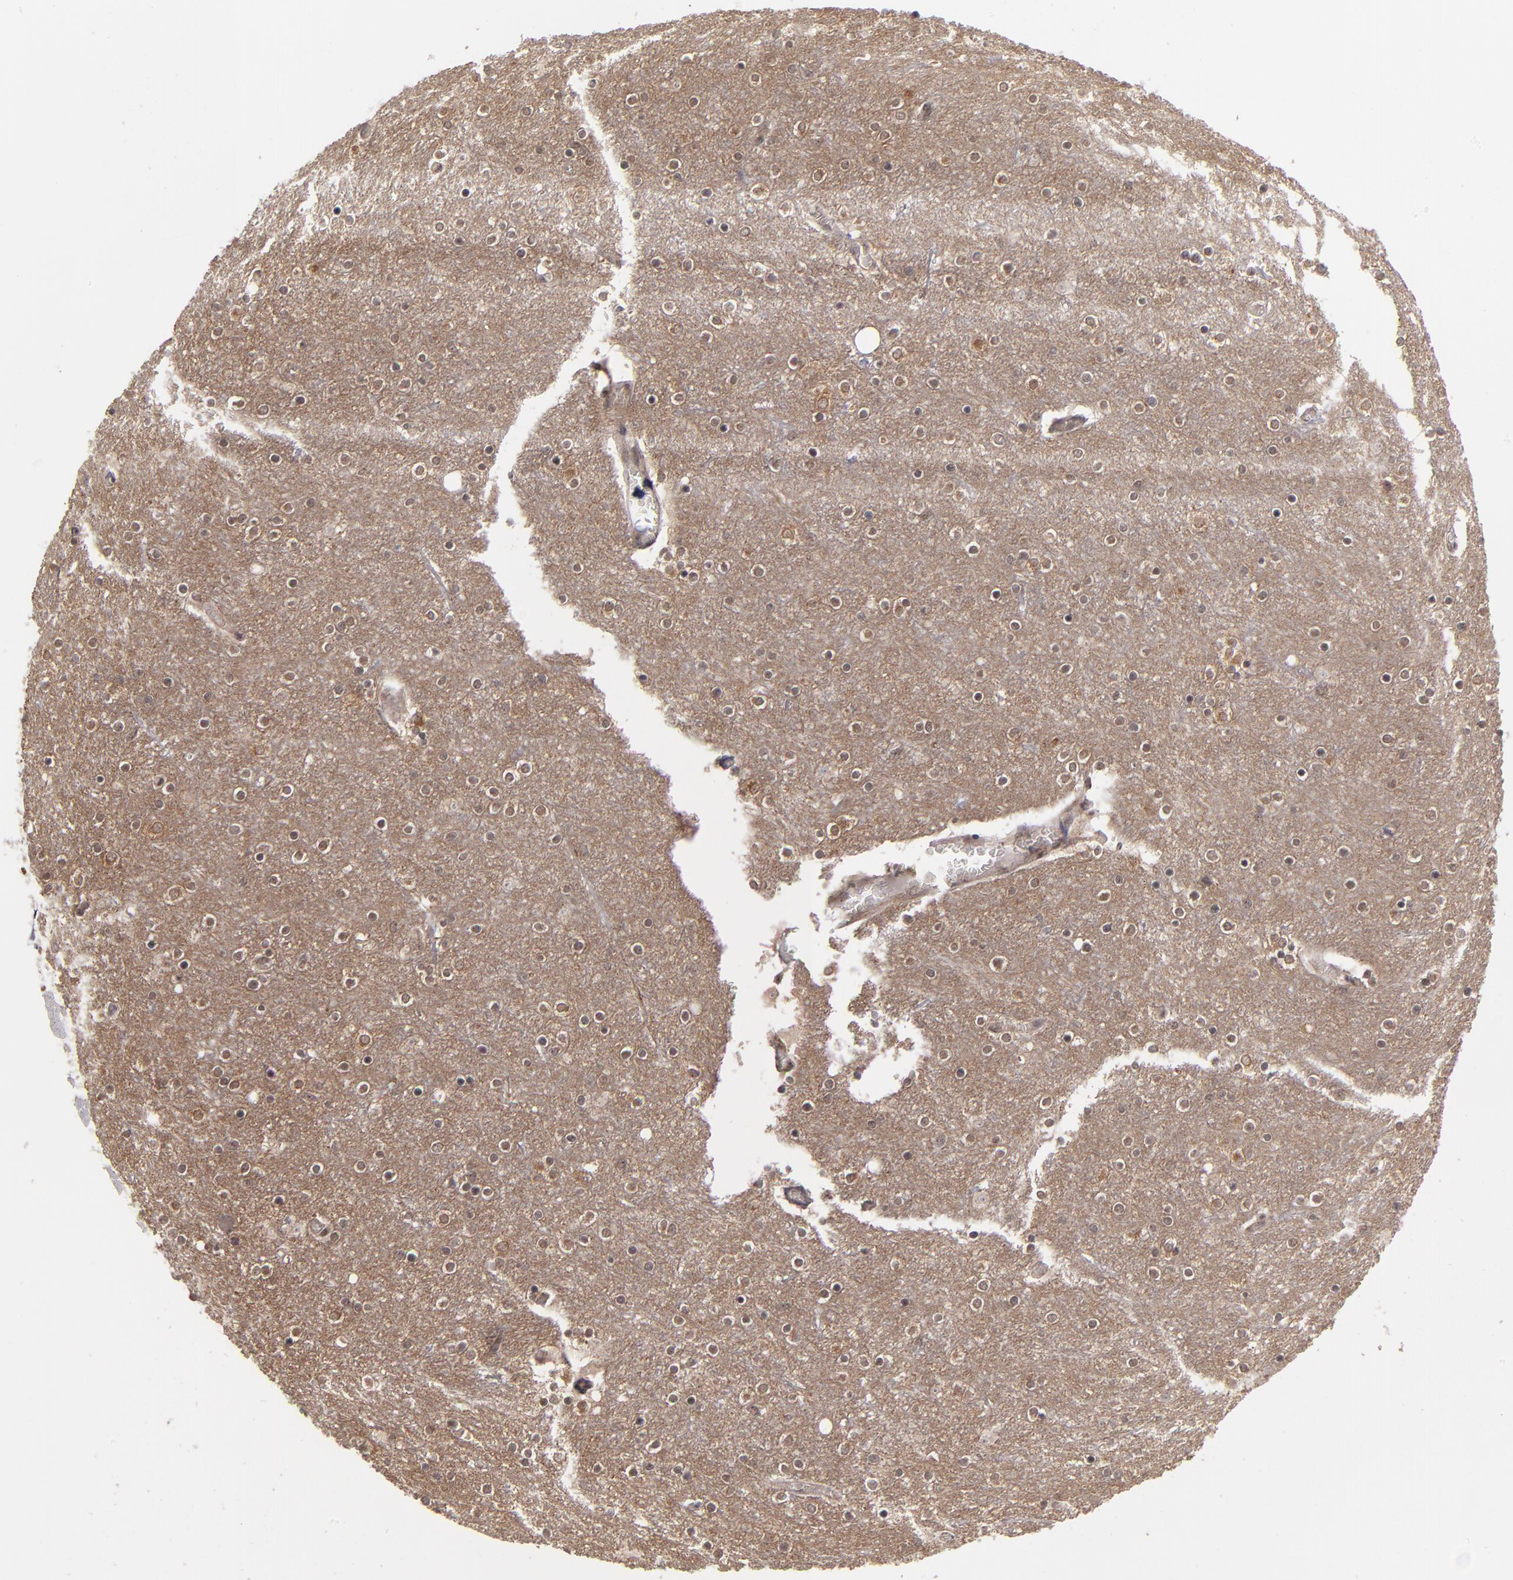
{"staining": {"intensity": "weak", "quantity": "25%-75%", "location": "nuclear"}, "tissue": "cerebral cortex", "cell_type": "Endothelial cells", "image_type": "normal", "snomed": [{"axis": "morphology", "description": "Normal tissue, NOS"}, {"axis": "topography", "description": "Cerebral cortex"}], "caption": "An IHC micrograph of benign tissue is shown. Protein staining in brown highlights weak nuclear positivity in cerebral cortex within endothelial cells.", "gene": "KDM6A", "patient": {"sex": "female", "age": 54}}